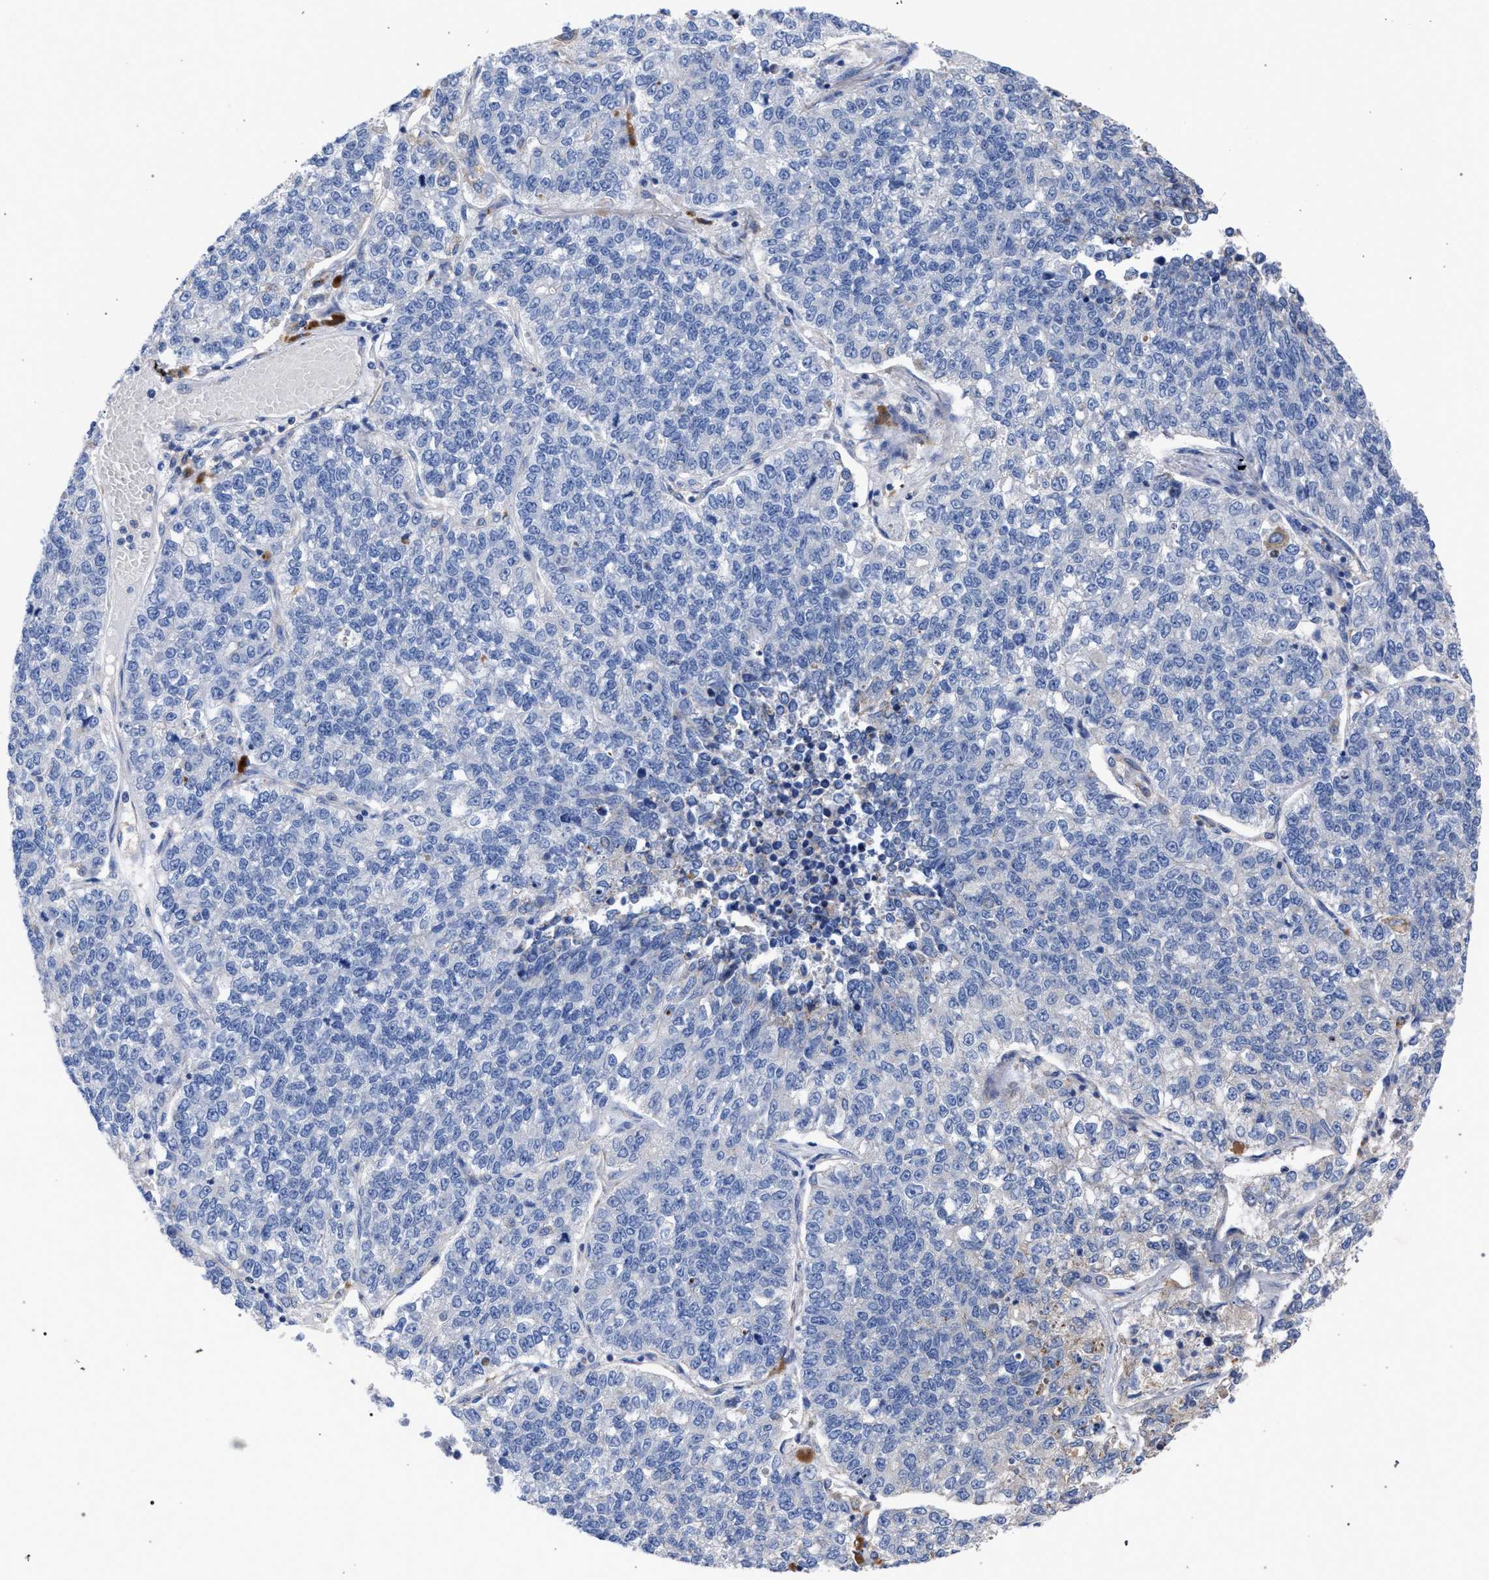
{"staining": {"intensity": "negative", "quantity": "none", "location": "none"}, "tissue": "lung cancer", "cell_type": "Tumor cells", "image_type": "cancer", "snomed": [{"axis": "morphology", "description": "Adenocarcinoma, NOS"}, {"axis": "topography", "description": "Lung"}], "caption": "Tumor cells are negative for brown protein staining in lung cancer.", "gene": "GMPR", "patient": {"sex": "male", "age": 49}}